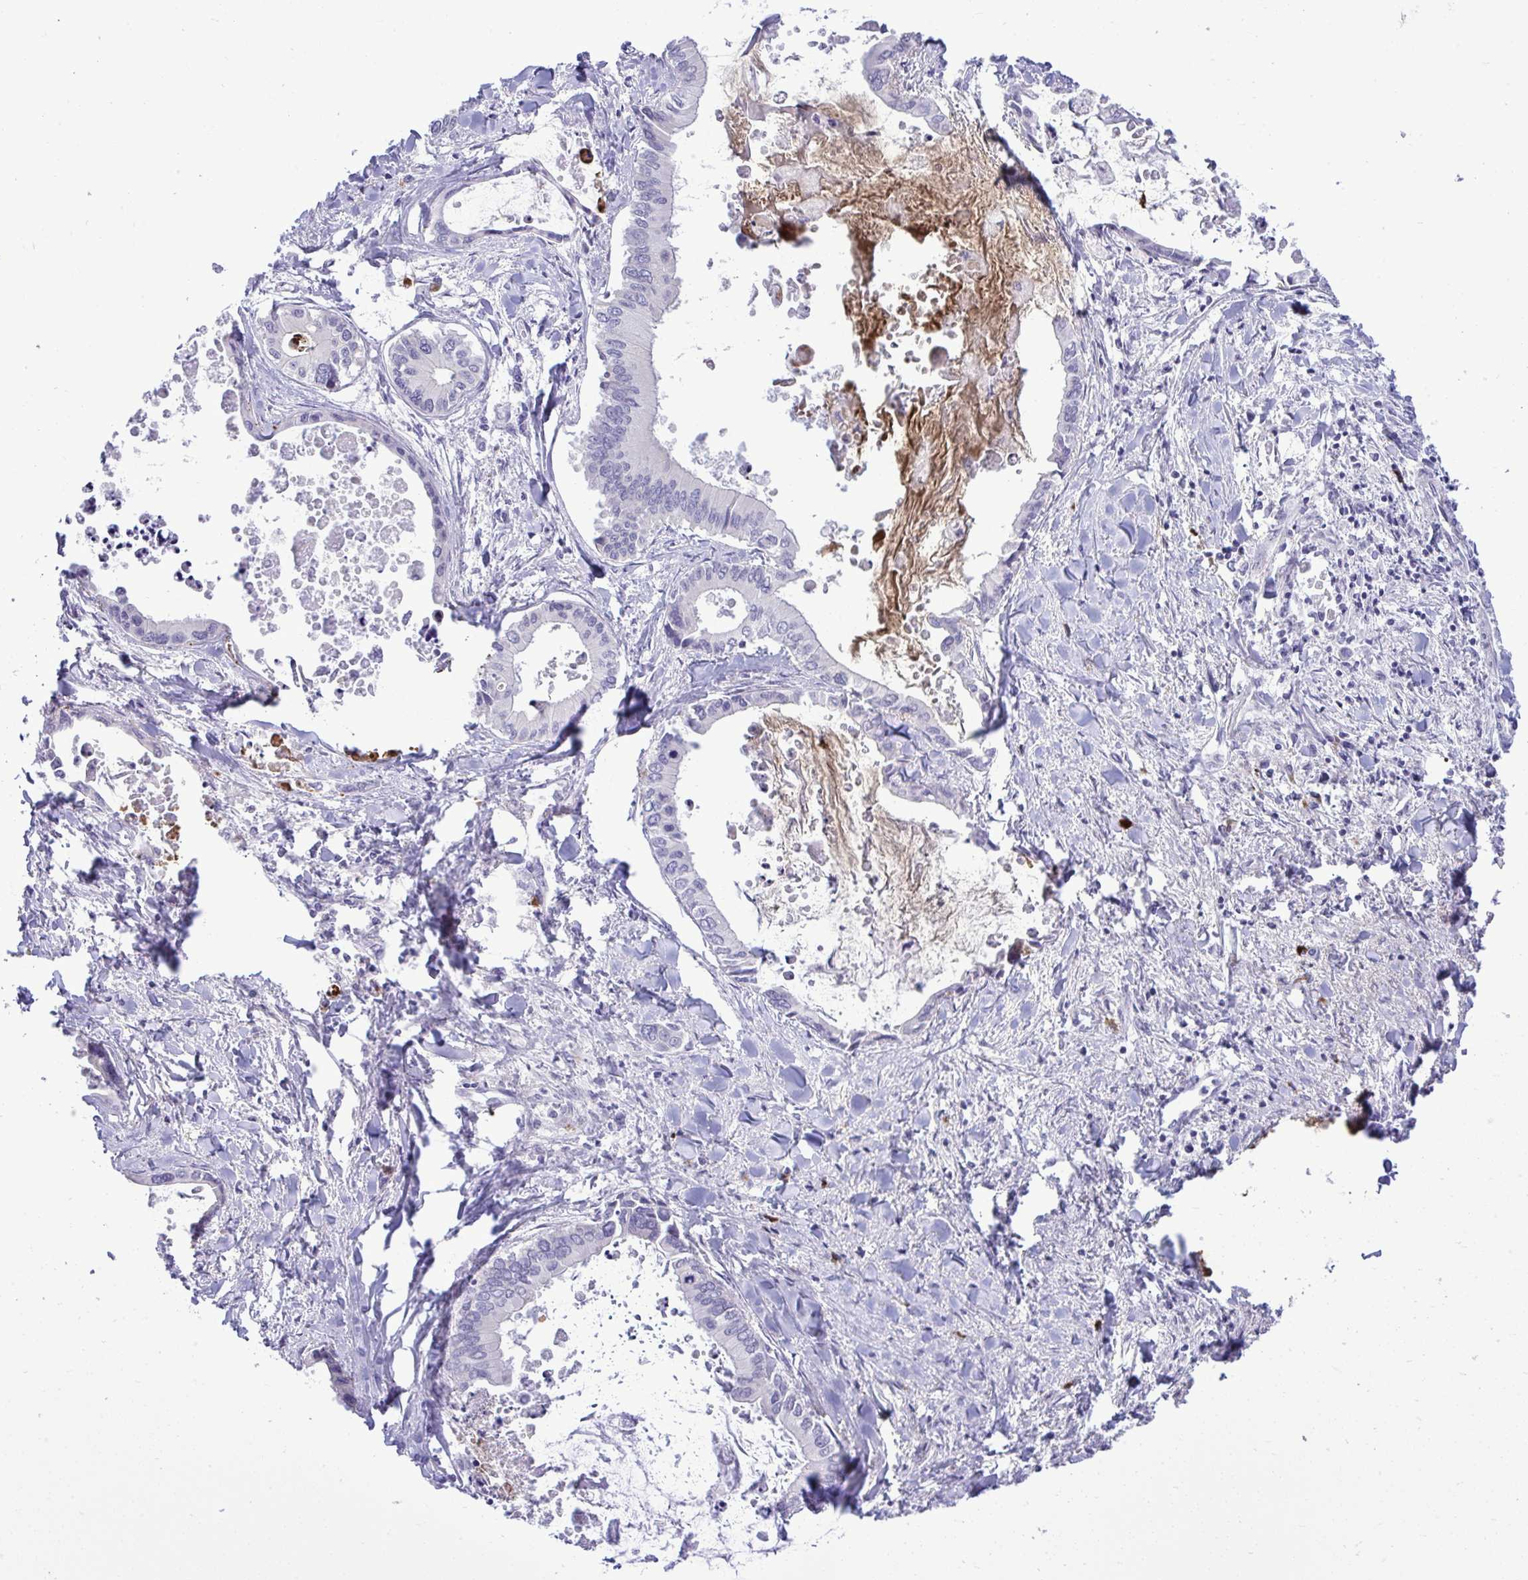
{"staining": {"intensity": "negative", "quantity": "none", "location": "none"}, "tissue": "liver cancer", "cell_type": "Tumor cells", "image_type": "cancer", "snomed": [{"axis": "morphology", "description": "Cholangiocarcinoma"}, {"axis": "topography", "description": "Liver"}], "caption": "IHC histopathology image of human liver cancer stained for a protein (brown), which displays no positivity in tumor cells.", "gene": "SPAG1", "patient": {"sex": "male", "age": 66}}